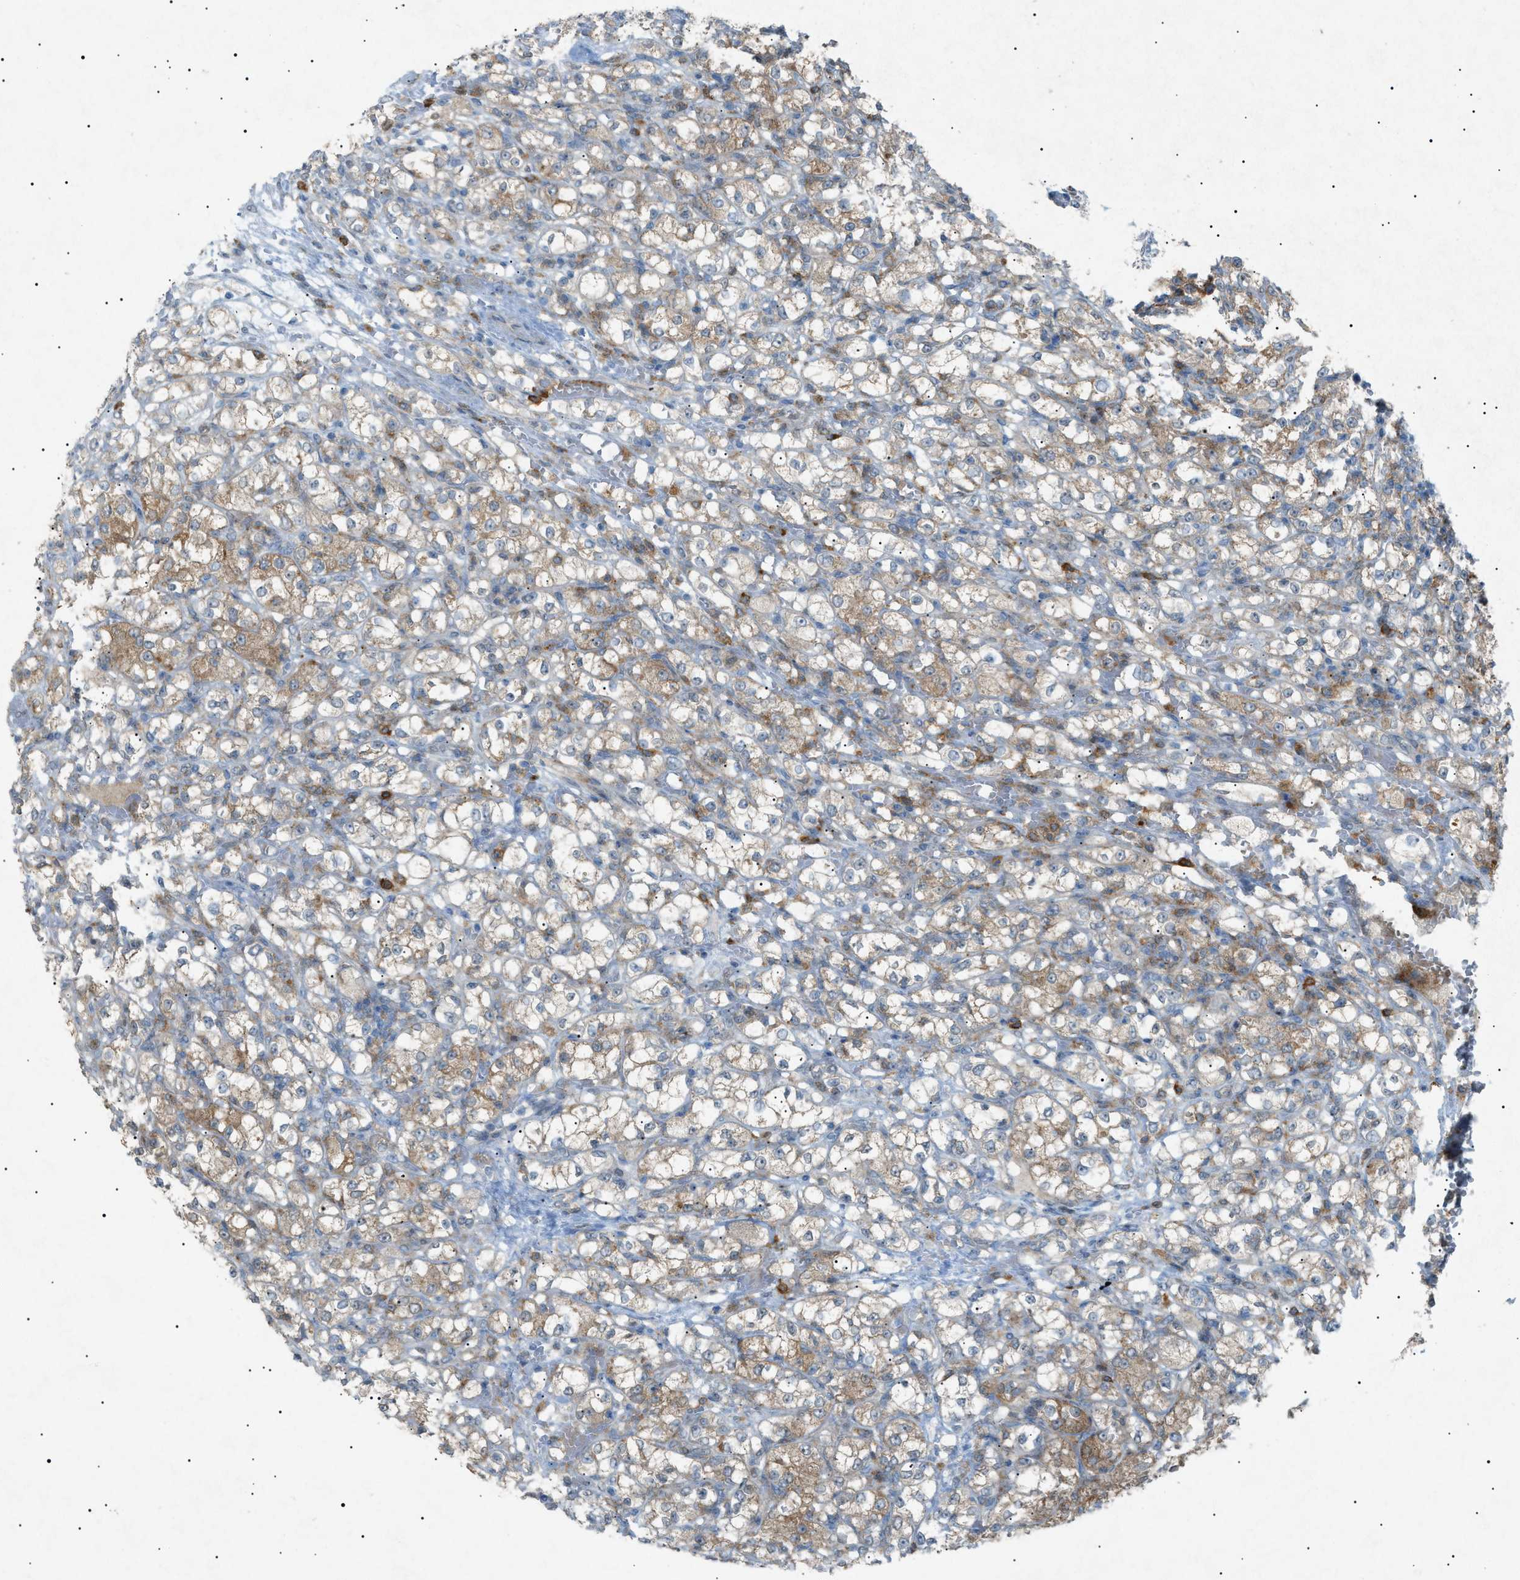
{"staining": {"intensity": "weak", "quantity": "25%-75%", "location": "cytoplasmic/membranous"}, "tissue": "renal cancer", "cell_type": "Tumor cells", "image_type": "cancer", "snomed": [{"axis": "morphology", "description": "Normal tissue, NOS"}, {"axis": "morphology", "description": "Adenocarcinoma, NOS"}, {"axis": "topography", "description": "Kidney"}], "caption": "The micrograph displays immunohistochemical staining of renal adenocarcinoma. There is weak cytoplasmic/membranous expression is identified in about 25%-75% of tumor cells.", "gene": "BTK", "patient": {"sex": "male", "age": 61}}